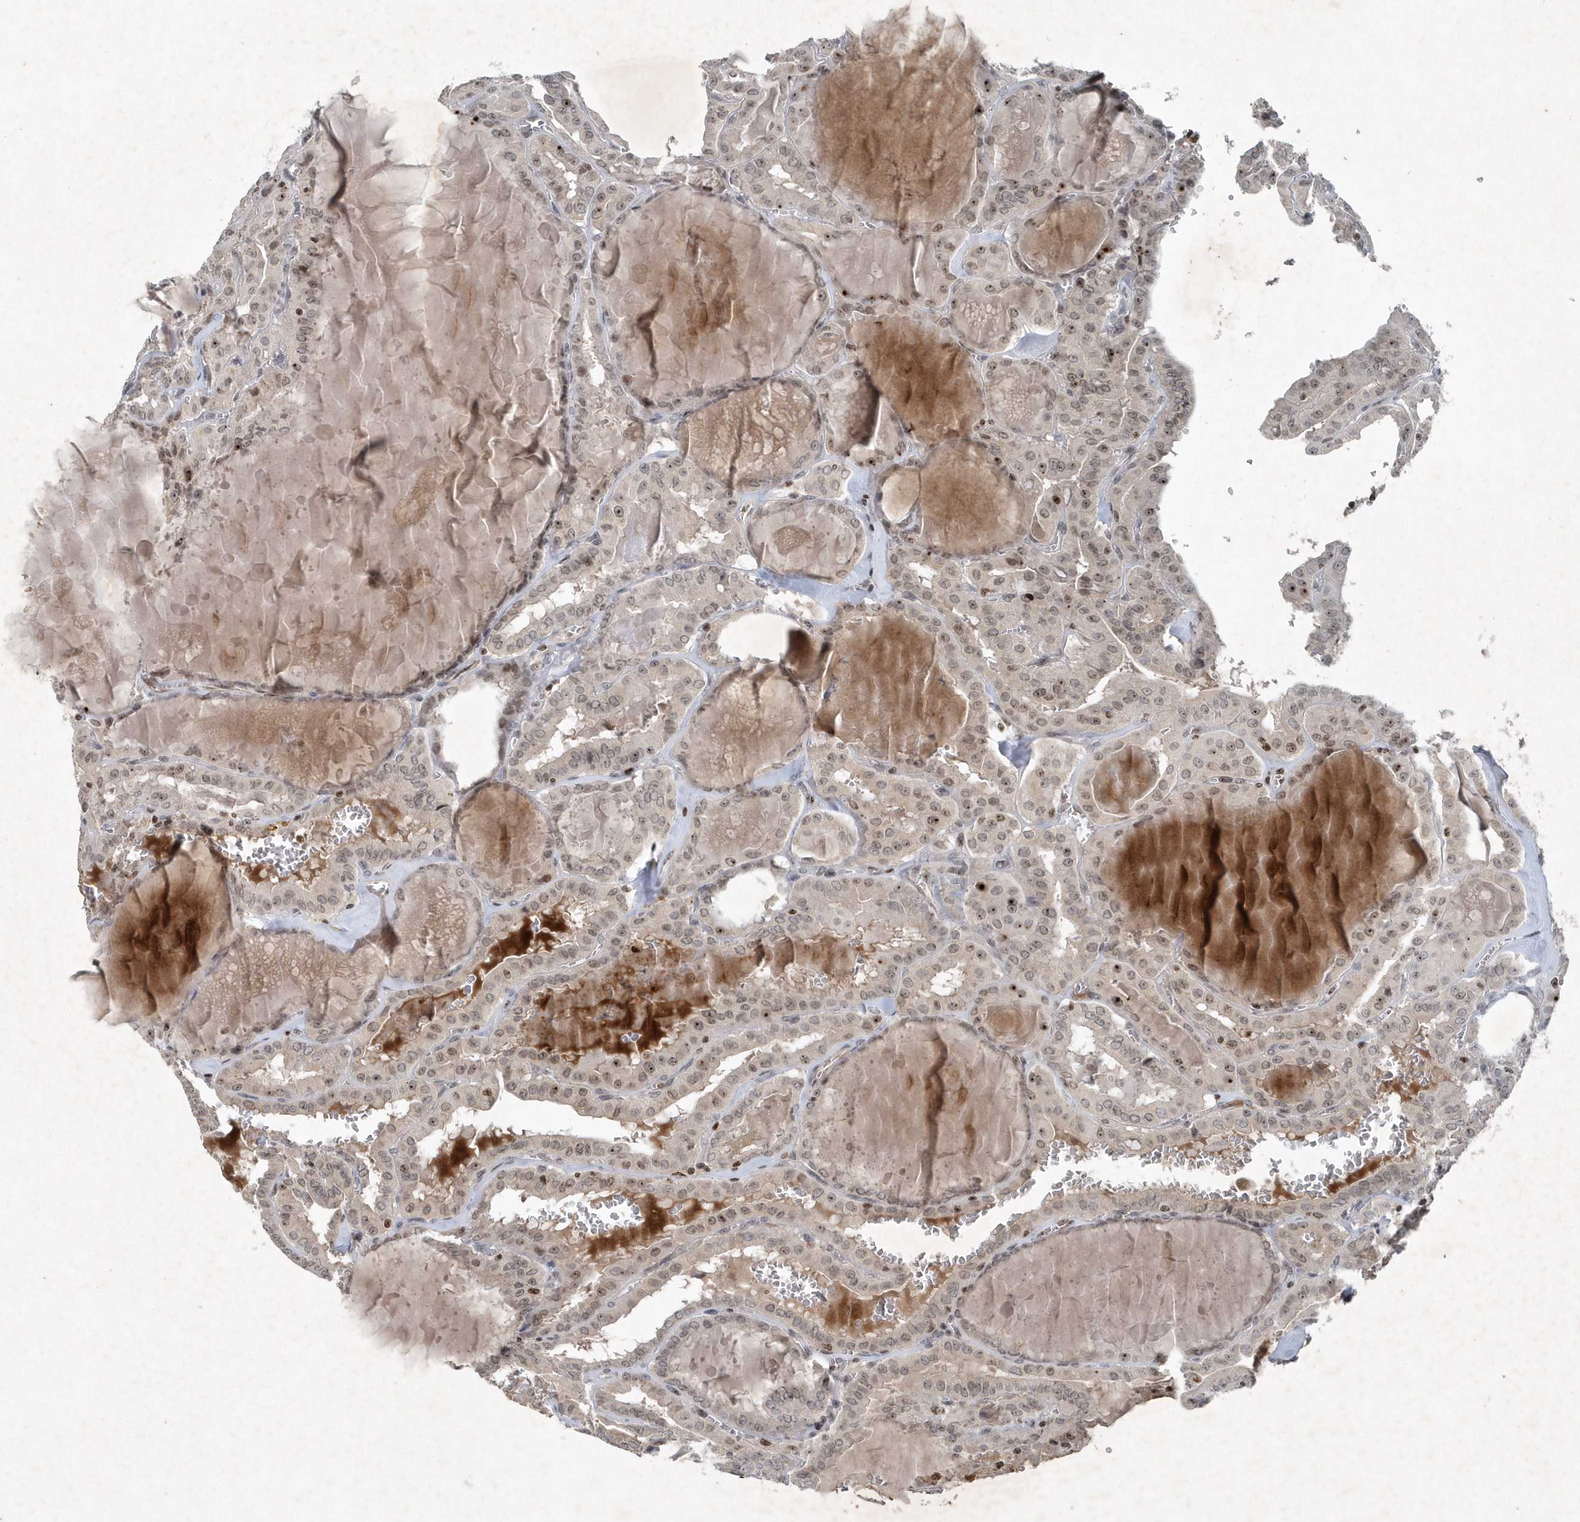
{"staining": {"intensity": "moderate", "quantity": ">75%", "location": "nuclear"}, "tissue": "thyroid cancer", "cell_type": "Tumor cells", "image_type": "cancer", "snomed": [{"axis": "morphology", "description": "Papillary adenocarcinoma, NOS"}, {"axis": "topography", "description": "Thyroid gland"}], "caption": "Tumor cells demonstrate medium levels of moderate nuclear expression in about >75% of cells in thyroid cancer.", "gene": "QTRT2", "patient": {"sex": "male", "age": 52}}